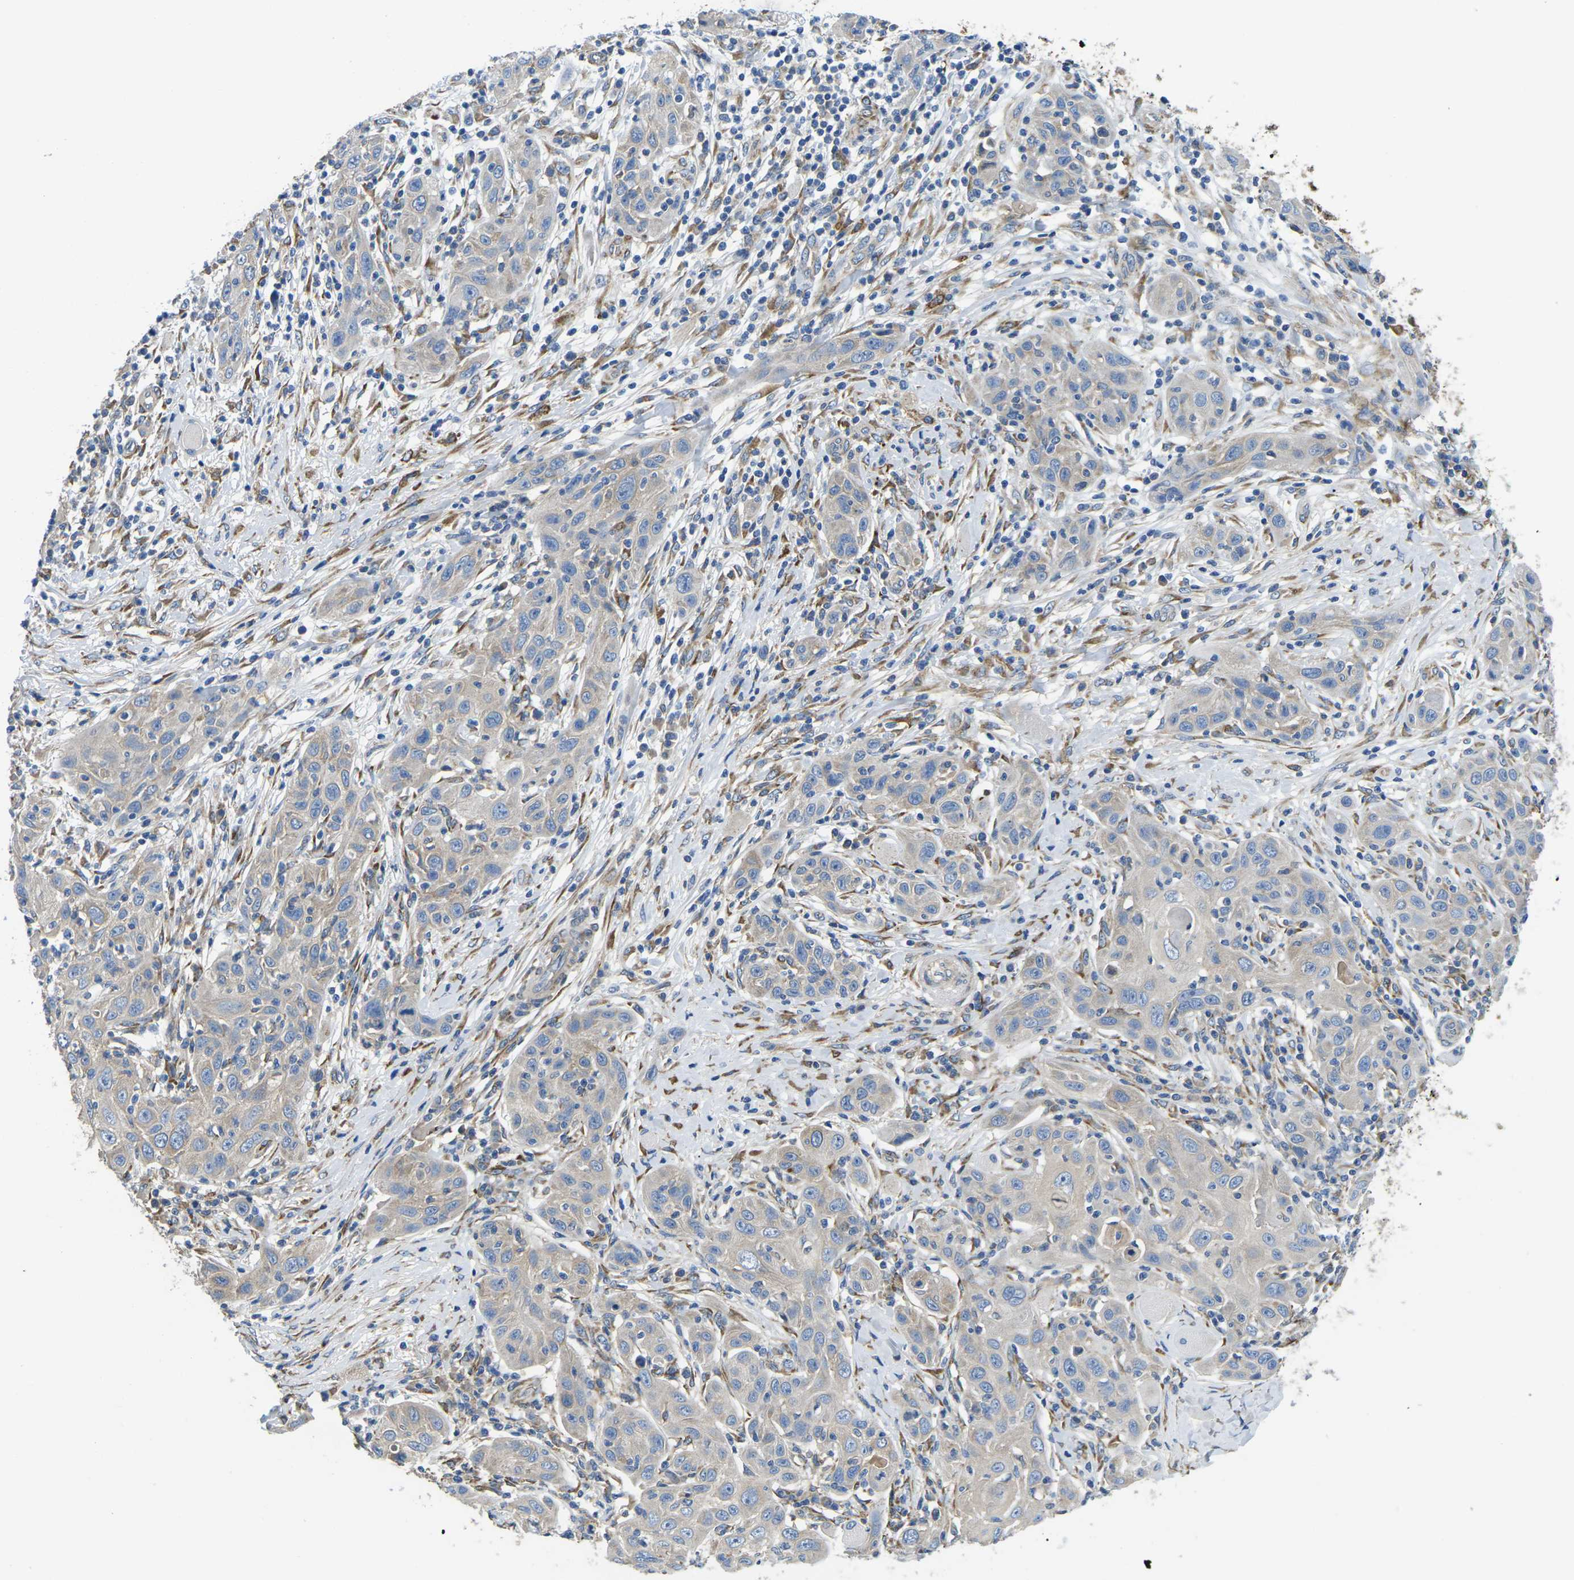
{"staining": {"intensity": "negative", "quantity": "none", "location": "none"}, "tissue": "skin cancer", "cell_type": "Tumor cells", "image_type": "cancer", "snomed": [{"axis": "morphology", "description": "Squamous cell carcinoma, NOS"}, {"axis": "topography", "description": "Skin"}], "caption": "A photomicrograph of human skin cancer is negative for staining in tumor cells.", "gene": "PDZD8", "patient": {"sex": "female", "age": 88}}